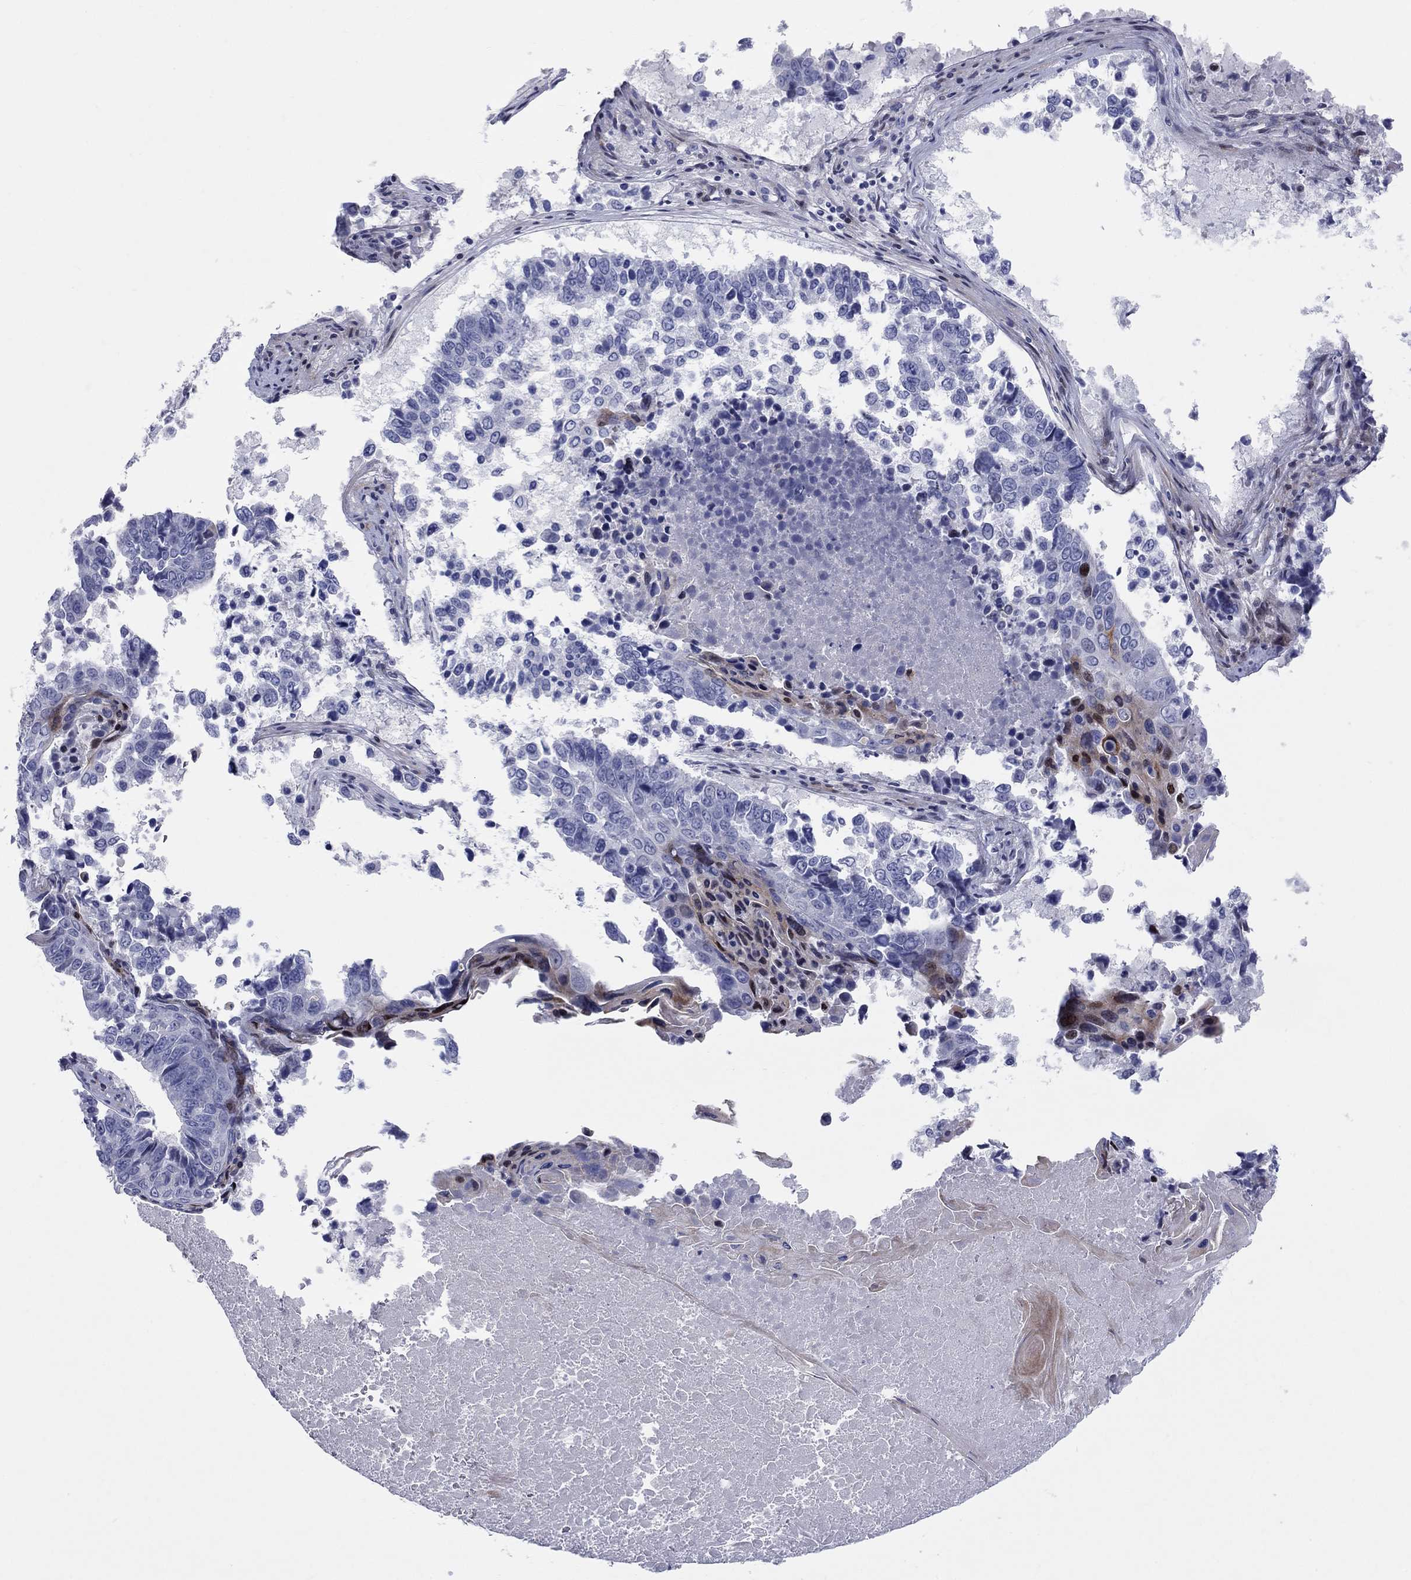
{"staining": {"intensity": "negative", "quantity": "none", "location": "none"}, "tissue": "lung cancer", "cell_type": "Tumor cells", "image_type": "cancer", "snomed": [{"axis": "morphology", "description": "Squamous cell carcinoma, NOS"}, {"axis": "topography", "description": "Lung"}], "caption": "Immunohistochemical staining of squamous cell carcinoma (lung) displays no significant expression in tumor cells.", "gene": "ARHGAP36", "patient": {"sex": "male", "age": 73}}